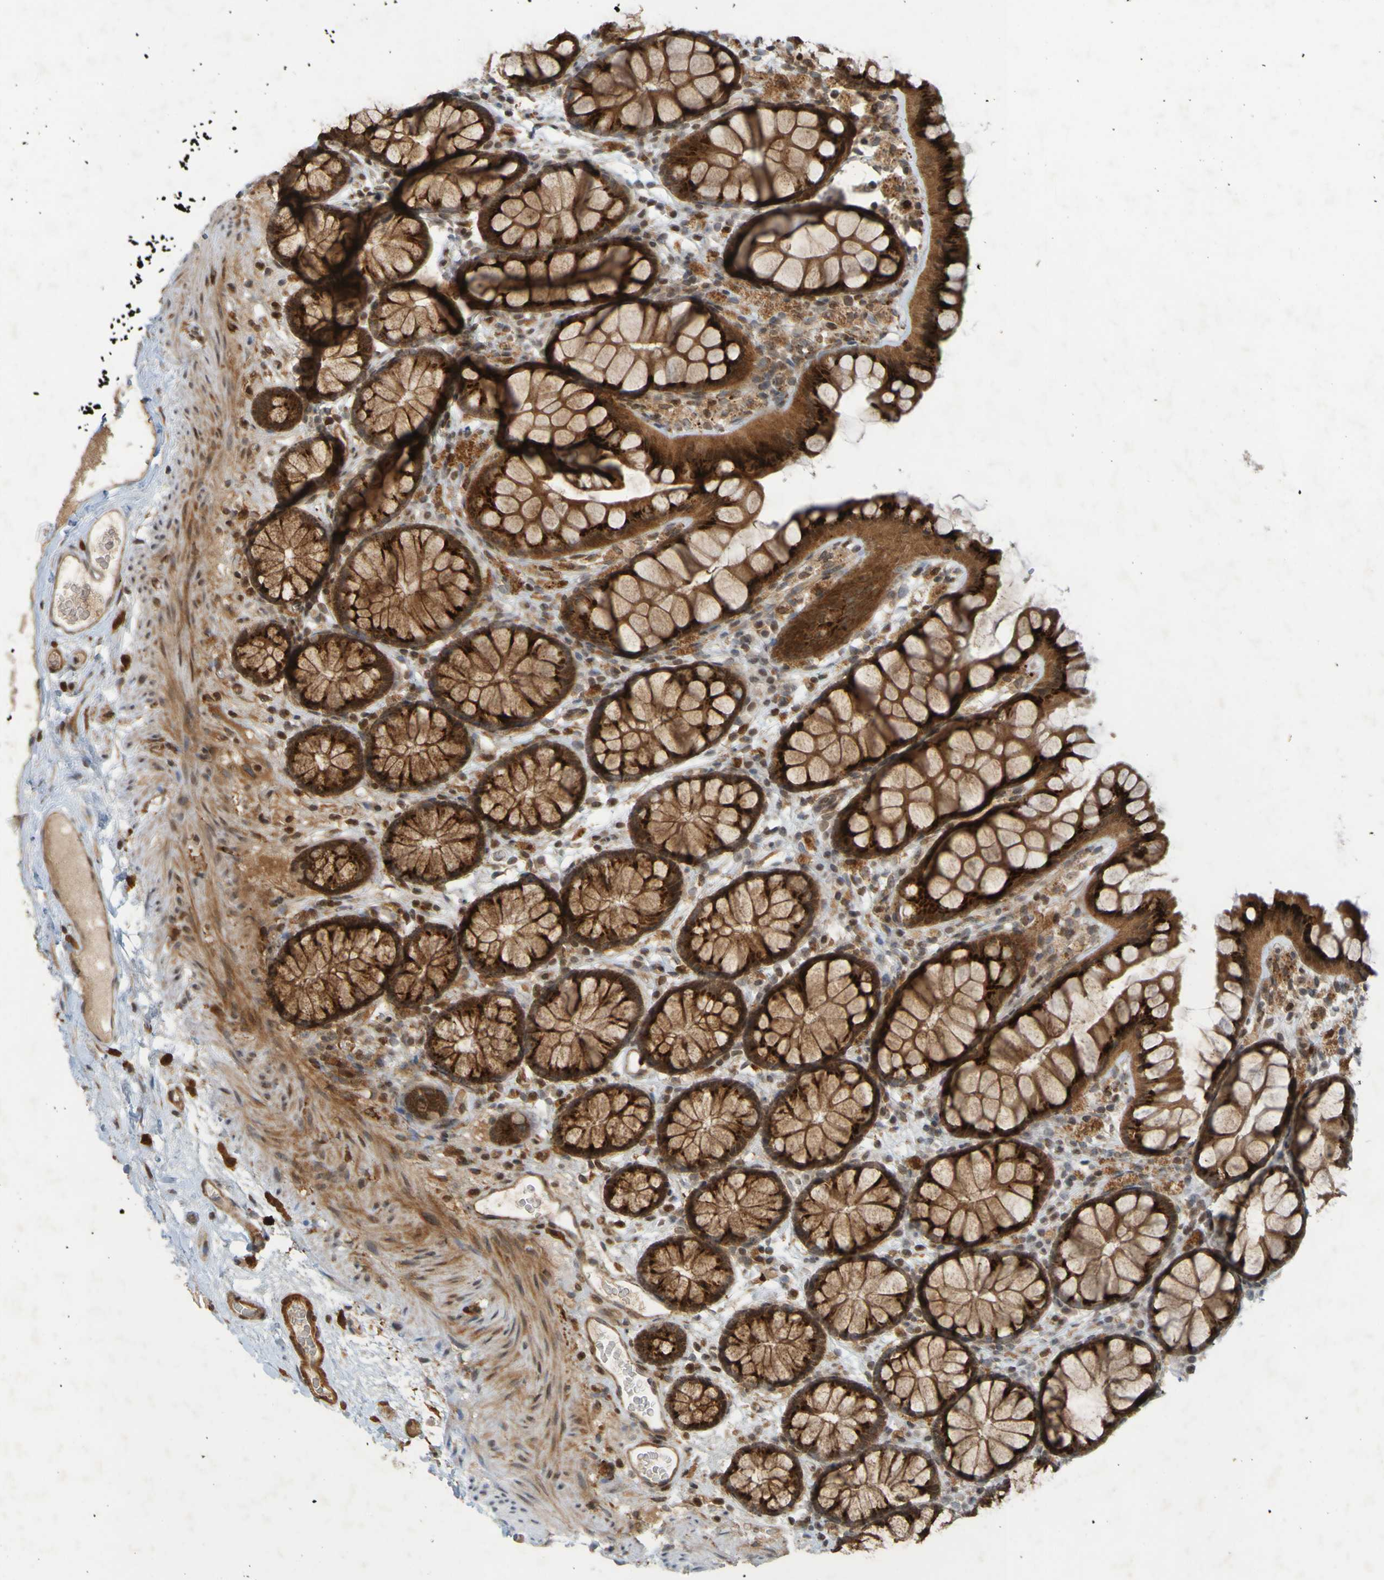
{"staining": {"intensity": "moderate", "quantity": ">75%", "location": "cytoplasmic/membranous"}, "tissue": "colon", "cell_type": "Endothelial cells", "image_type": "normal", "snomed": [{"axis": "morphology", "description": "Normal tissue, NOS"}, {"axis": "topography", "description": "Colon"}], "caption": "Colon was stained to show a protein in brown. There is medium levels of moderate cytoplasmic/membranous expression in approximately >75% of endothelial cells. The staining was performed using DAB to visualize the protein expression in brown, while the nuclei were stained in blue with hematoxylin (Magnification: 20x).", "gene": "GUCY1A1", "patient": {"sex": "female", "age": 55}}